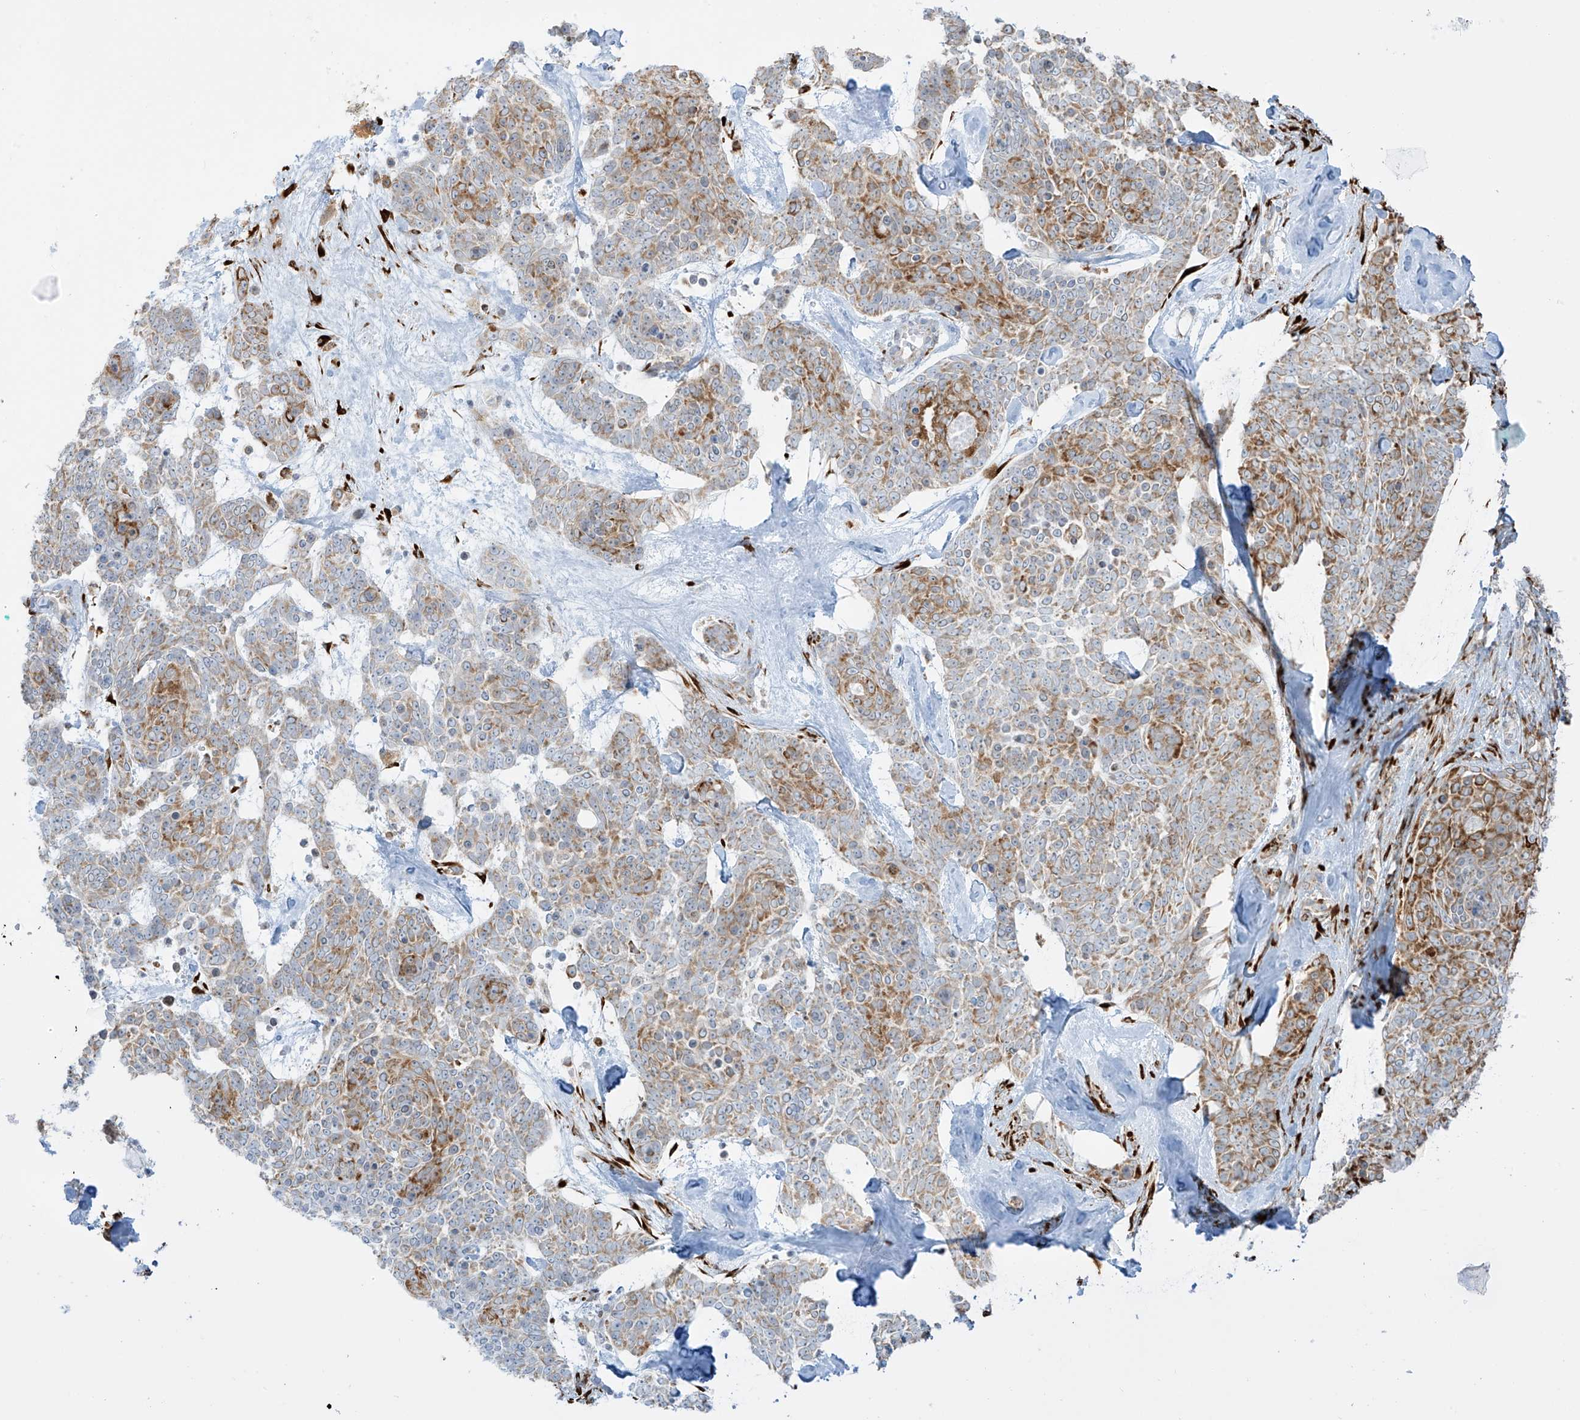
{"staining": {"intensity": "moderate", "quantity": "25%-75%", "location": "cytoplasmic/membranous"}, "tissue": "skin cancer", "cell_type": "Tumor cells", "image_type": "cancer", "snomed": [{"axis": "morphology", "description": "Basal cell carcinoma"}, {"axis": "topography", "description": "Skin"}], "caption": "Moderate cytoplasmic/membranous protein staining is present in about 25%-75% of tumor cells in skin cancer (basal cell carcinoma).", "gene": "LRRC59", "patient": {"sex": "female", "age": 81}}